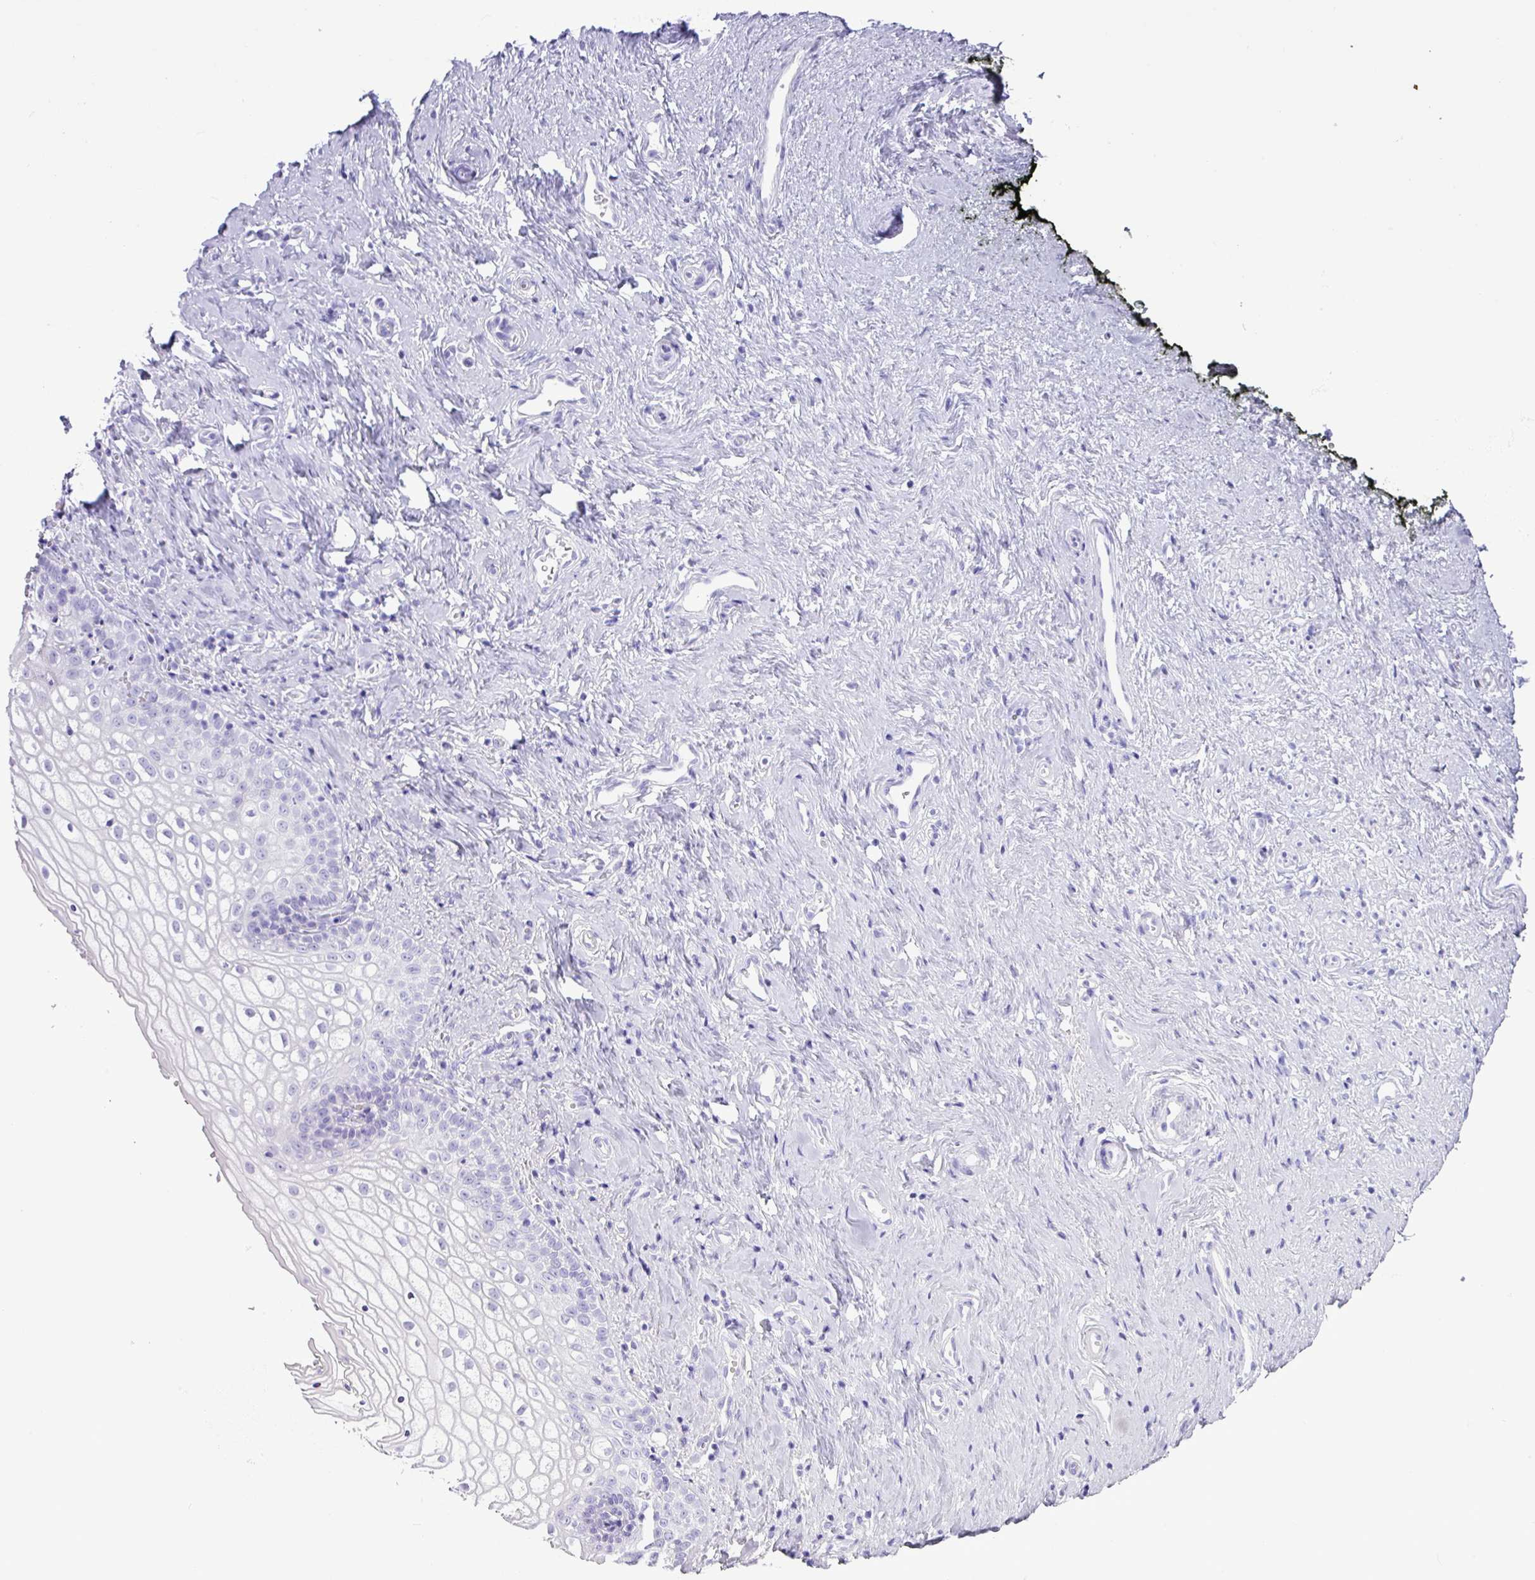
{"staining": {"intensity": "negative", "quantity": "none", "location": "none"}, "tissue": "vagina", "cell_type": "Squamous epithelial cells", "image_type": "normal", "snomed": [{"axis": "morphology", "description": "Normal tissue, NOS"}, {"axis": "topography", "description": "Vagina"}], "caption": "This is a micrograph of immunohistochemistry staining of benign vagina, which shows no expression in squamous epithelial cells. (DAB IHC visualized using brightfield microscopy, high magnification).", "gene": "CKMT2", "patient": {"sex": "female", "age": 59}}